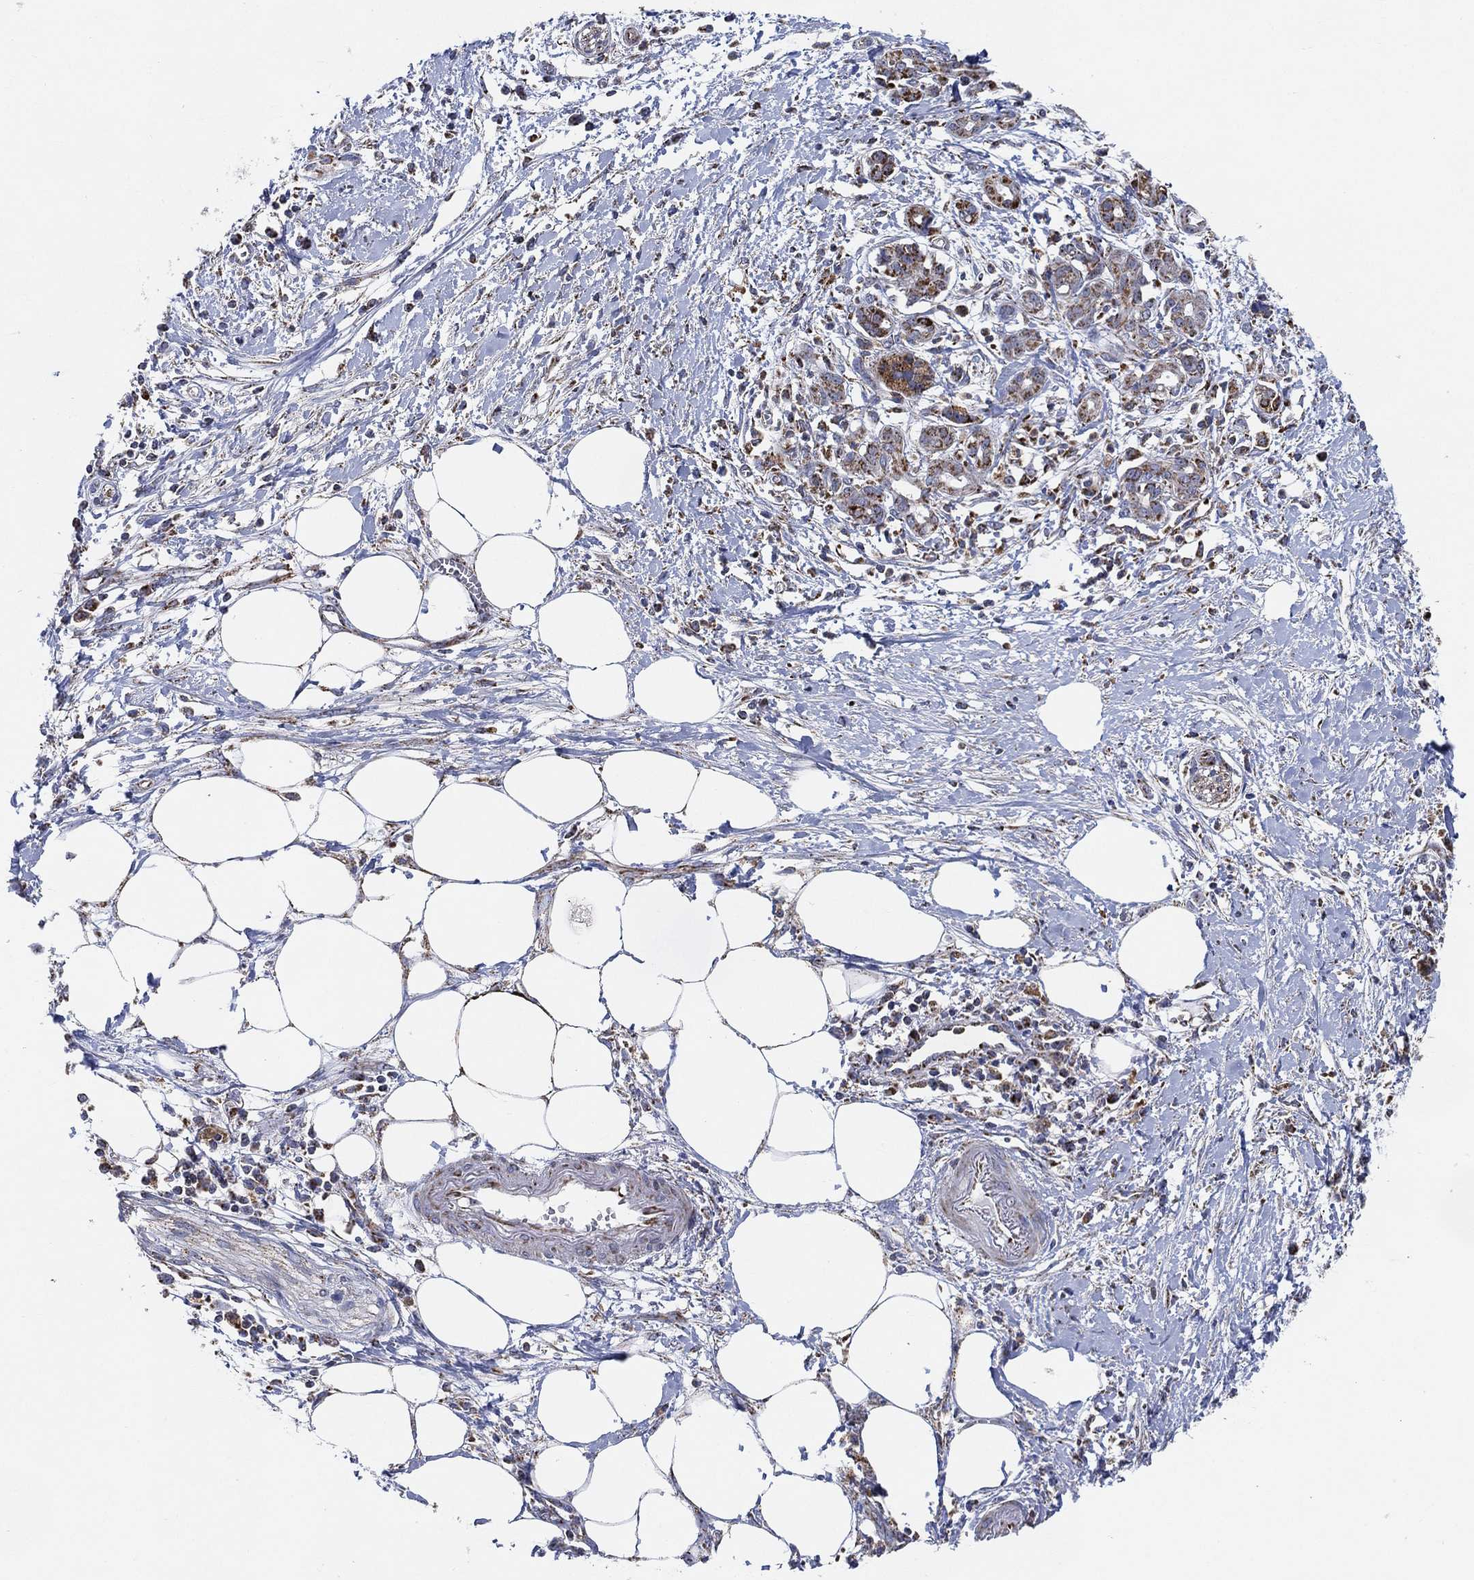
{"staining": {"intensity": "moderate", "quantity": "<25%", "location": "cytoplasmic/membranous"}, "tissue": "pancreatic cancer", "cell_type": "Tumor cells", "image_type": "cancer", "snomed": [{"axis": "morphology", "description": "Adenocarcinoma, NOS"}, {"axis": "topography", "description": "Pancreas"}], "caption": "Pancreatic adenocarcinoma stained with DAB IHC reveals low levels of moderate cytoplasmic/membranous positivity in approximately <25% of tumor cells.", "gene": "GCAT", "patient": {"sex": "male", "age": 72}}